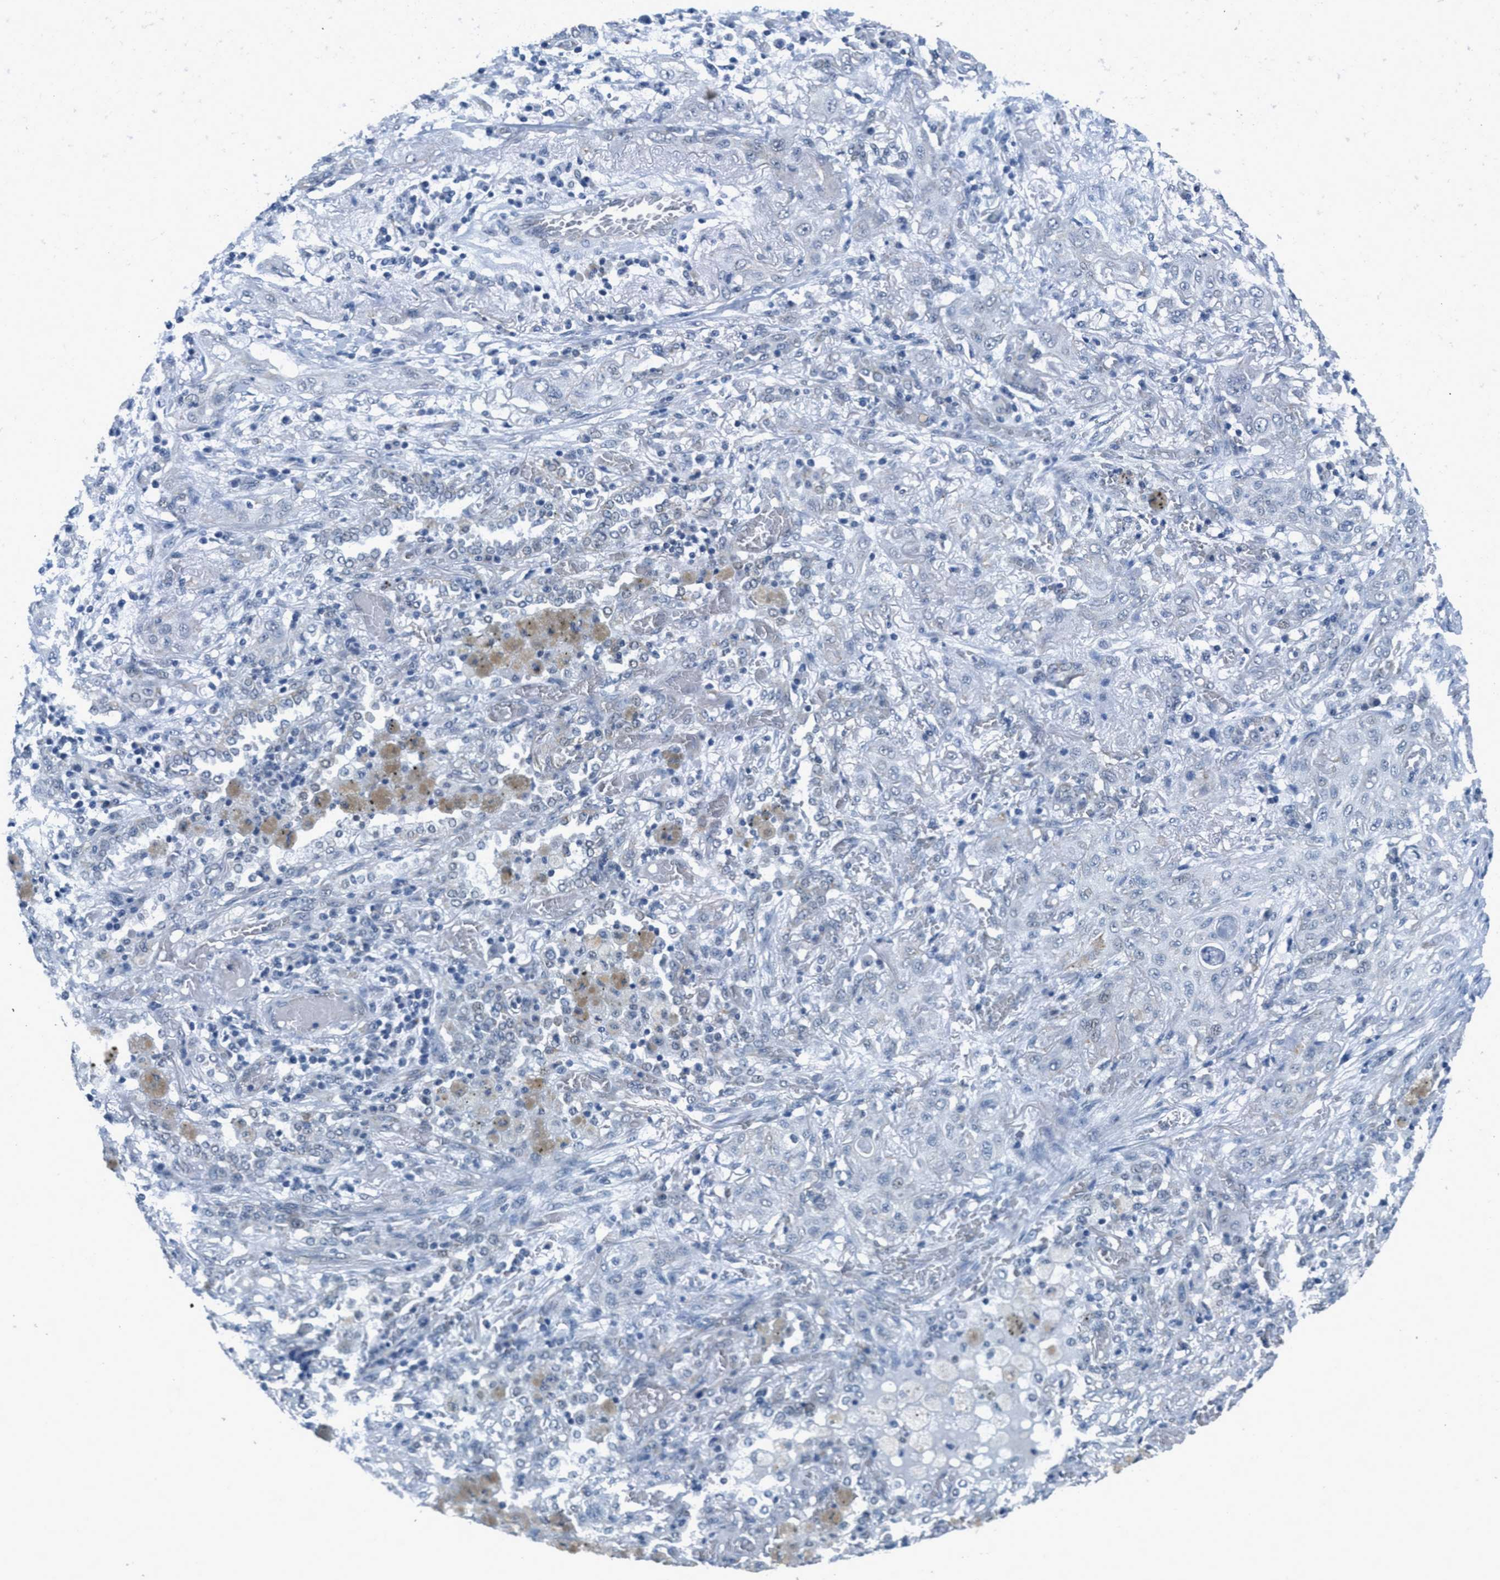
{"staining": {"intensity": "negative", "quantity": "none", "location": "none"}, "tissue": "lung cancer", "cell_type": "Tumor cells", "image_type": "cancer", "snomed": [{"axis": "morphology", "description": "Squamous cell carcinoma, NOS"}, {"axis": "topography", "description": "Lung"}], "caption": "Tumor cells show no significant expression in lung squamous cell carcinoma. (Brightfield microscopy of DAB (3,3'-diaminobenzidine) IHC at high magnification).", "gene": "TOMM70", "patient": {"sex": "female", "age": 47}}